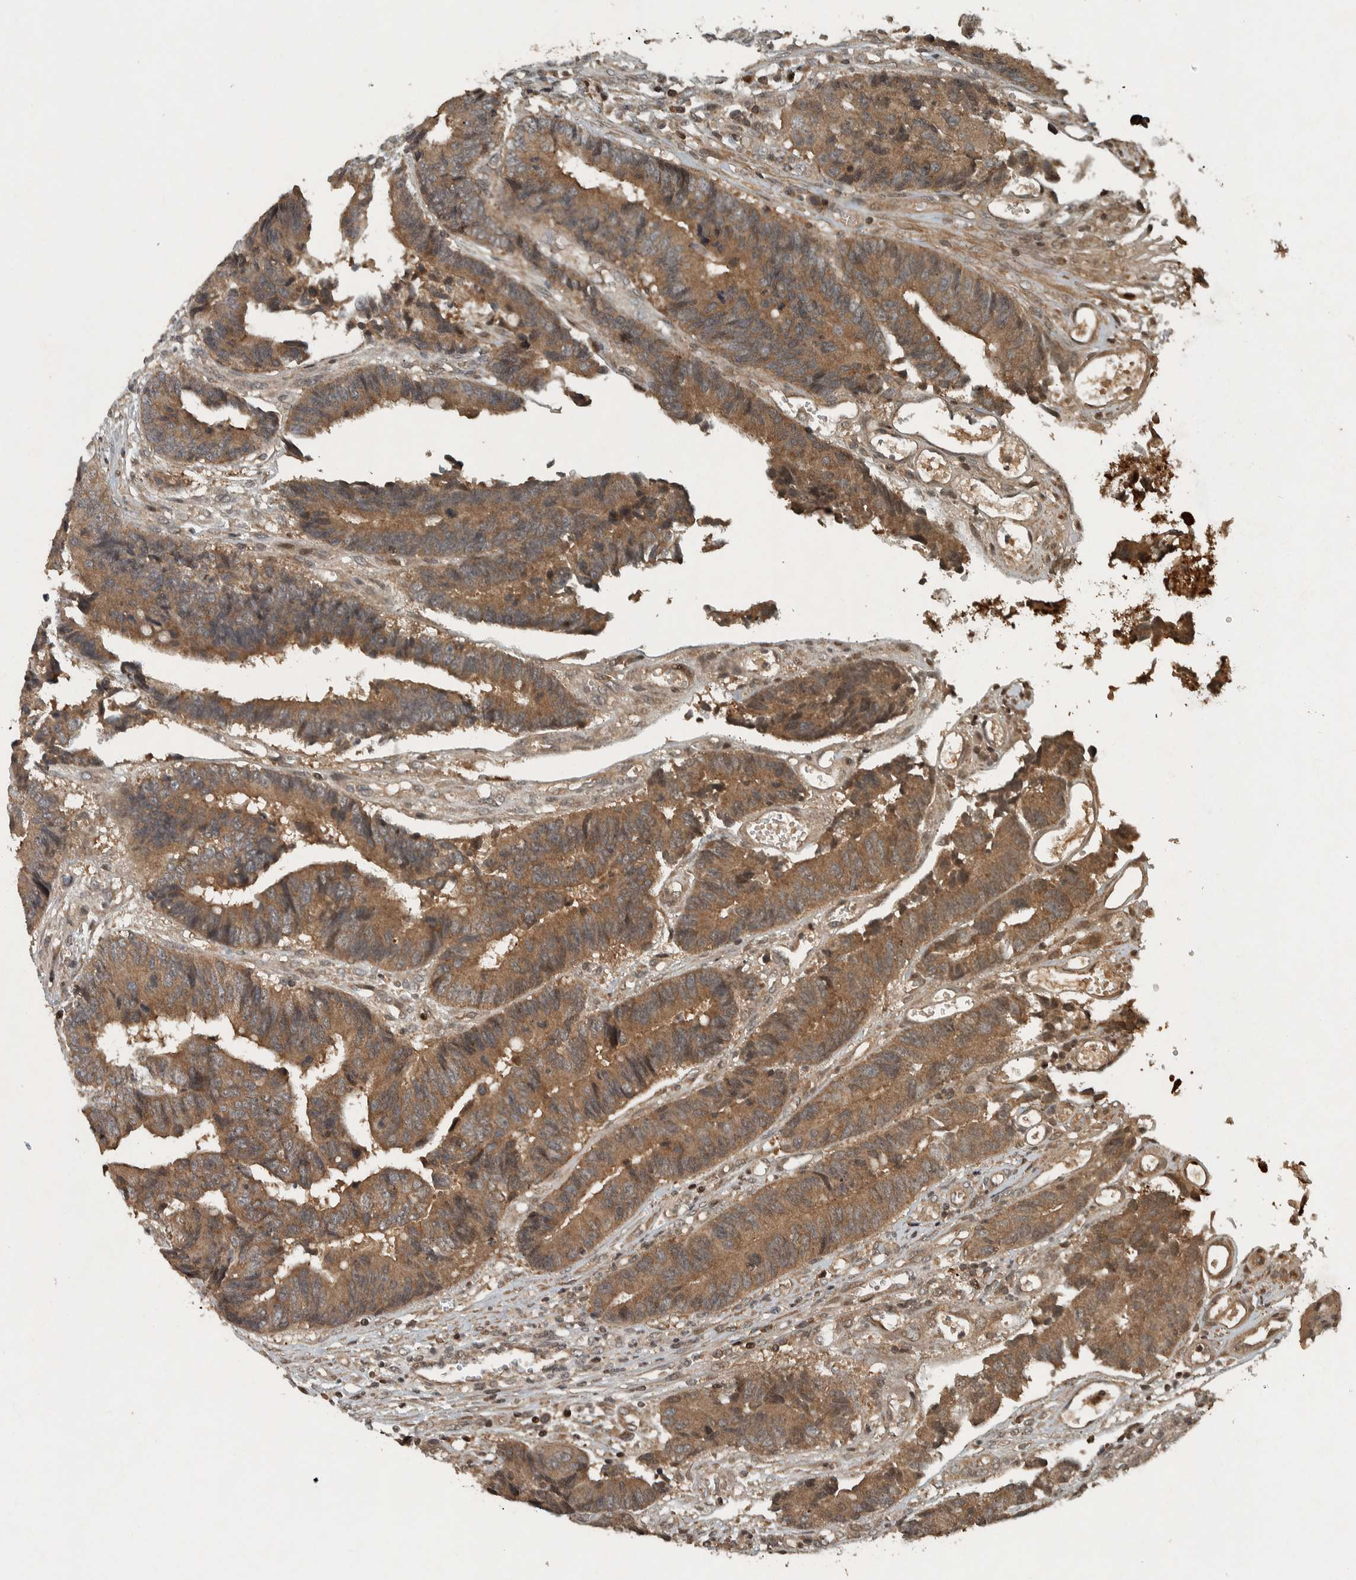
{"staining": {"intensity": "moderate", "quantity": ">75%", "location": "cytoplasmic/membranous"}, "tissue": "colorectal cancer", "cell_type": "Tumor cells", "image_type": "cancer", "snomed": [{"axis": "morphology", "description": "Adenocarcinoma, NOS"}, {"axis": "topography", "description": "Rectum"}], "caption": "High-magnification brightfield microscopy of adenocarcinoma (colorectal) stained with DAB (brown) and counterstained with hematoxylin (blue). tumor cells exhibit moderate cytoplasmic/membranous positivity is appreciated in approximately>75% of cells.", "gene": "KIFAP3", "patient": {"sex": "male", "age": 84}}